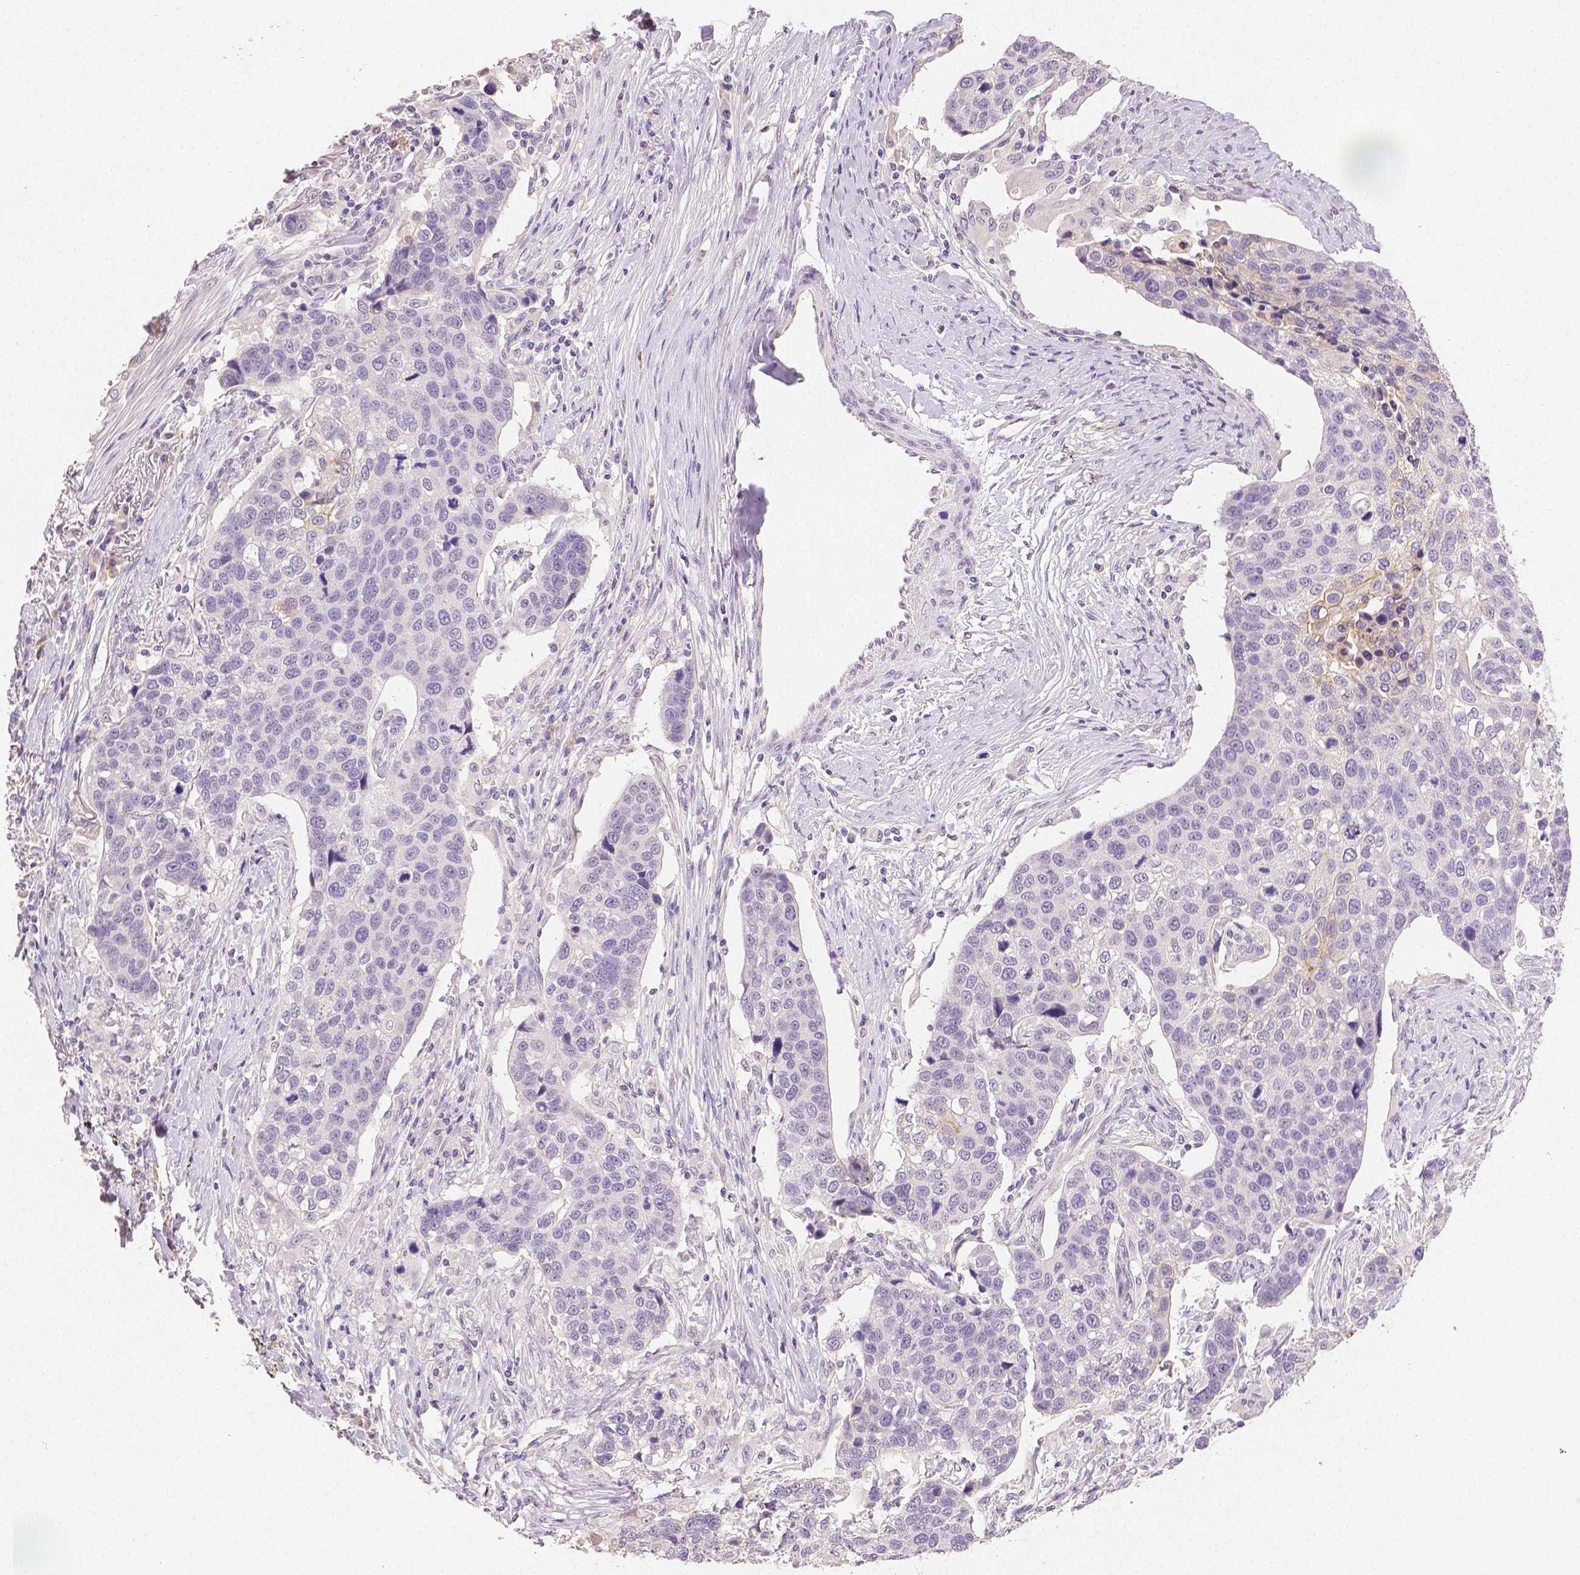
{"staining": {"intensity": "moderate", "quantity": "<25%", "location": "cytoplasmic/membranous"}, "tissue": "lung cancer", "cell_type": "Tumor cells", "image_type": "cancer", "snomed": [{"axis": "morphology", "description": "Squamous cell carcinoma, NOS"}, {"axis": "topography", "description": "Lymph node"}, {"axis": "topography", "description": "Lung"}], "caption": "An IHC micrograph of neoplastic tissue is shown. Protein staining in brown shows moderate cytoplasmic/membranous positivity in lung cancer (squamous cell carcinoma) within tumor cells. Nuclei are stained in blue.", "gene": "TGM1", "patient": {"sex": "male", "age": 61}}